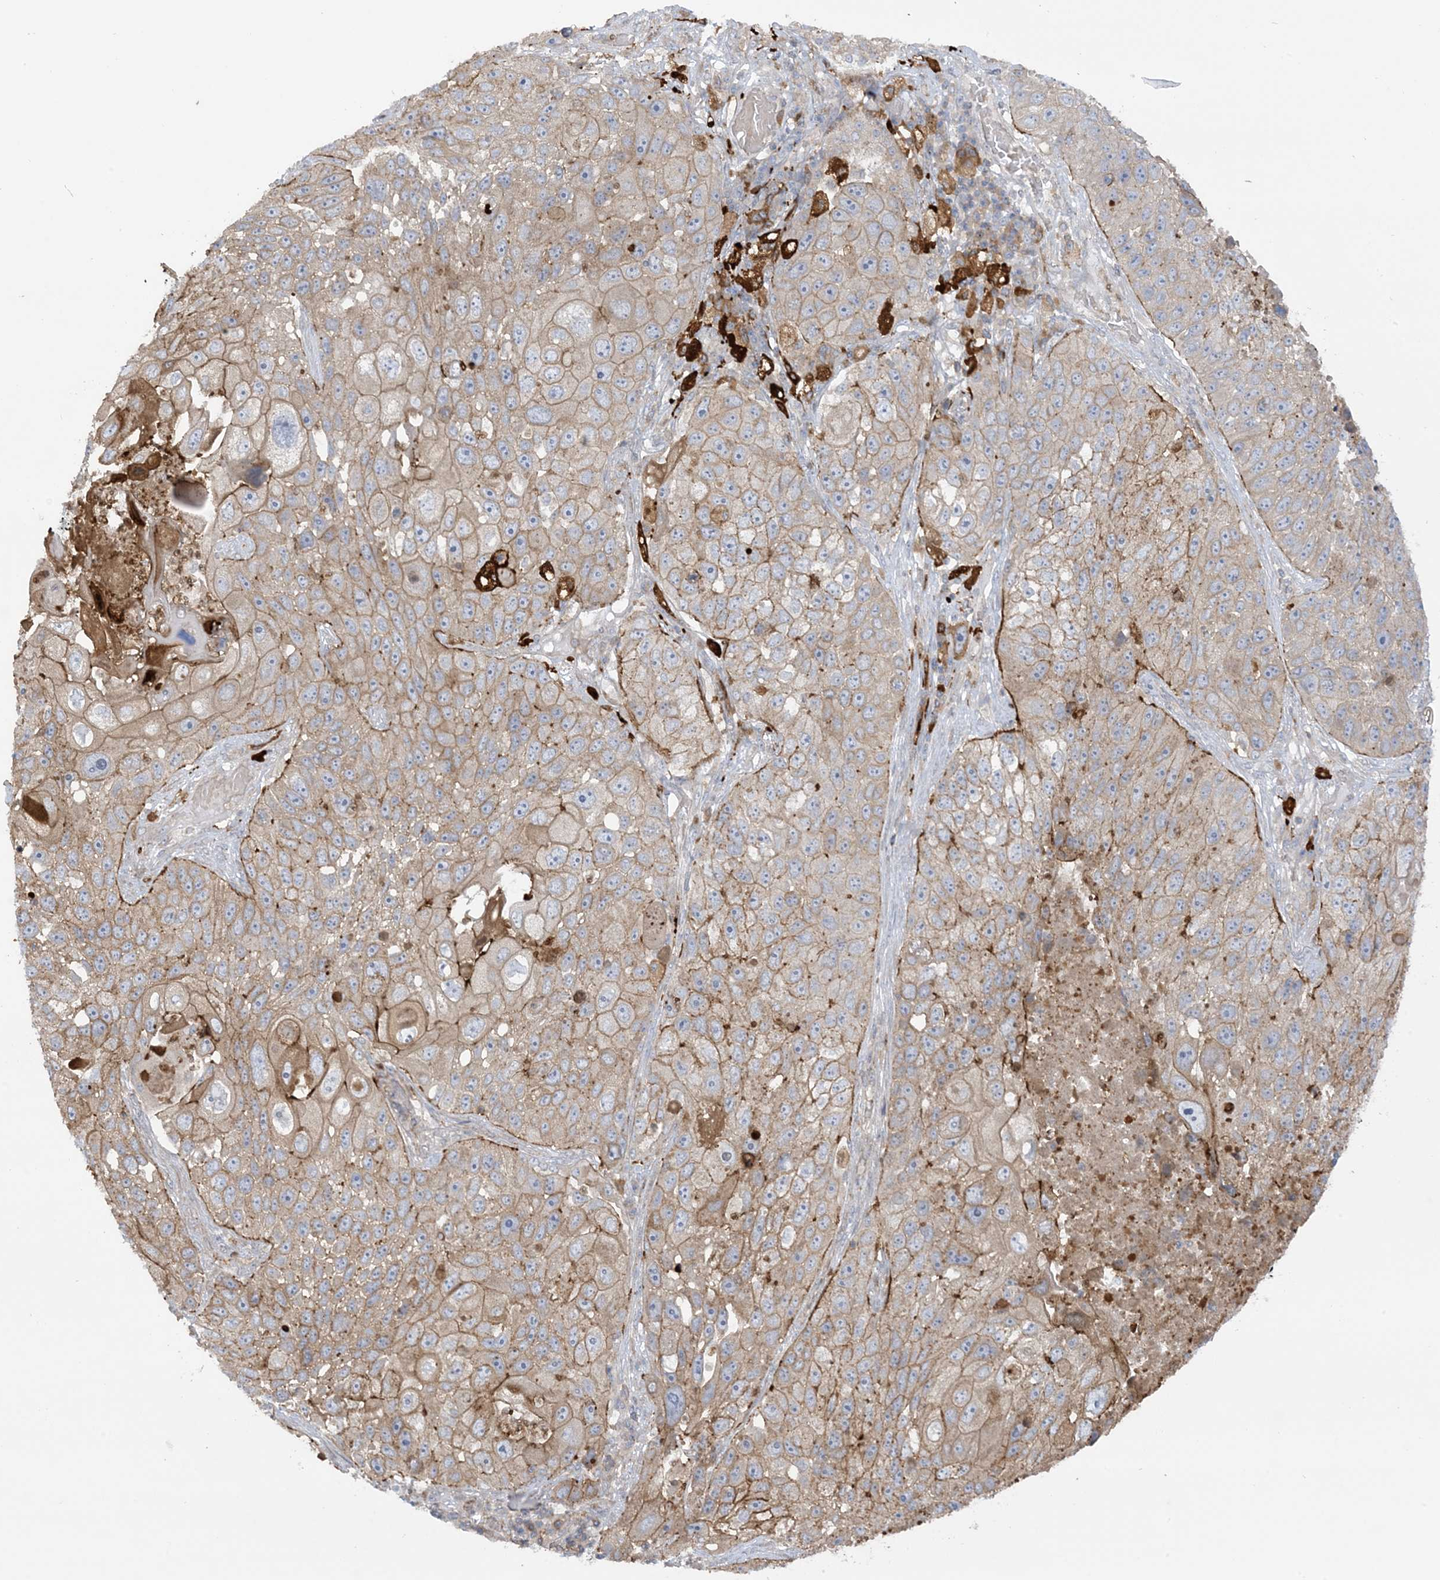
{"staining": {"intensity": "moderate", "quantity": "25%-75%", "location": "cytoplasmic/membranous"}, "tissue": "lung cancer", "cell_type": "Tumor cells", "image_type": "cancer", "snomed": [{"axis": "morphology", "description": "Squamous cell carcinoma, NOS"}, {"axis": "topography", "description": "Lung"}], "caption": "Immunohistochemical staining of squamous cell carcinoma (lung) displays medium levels of moderate cytoplasmic/membranous protein staining in about 25%-75% of tumor cells.", "gene": "ICMT", "patient": {"sex": "male", "age": 61}}